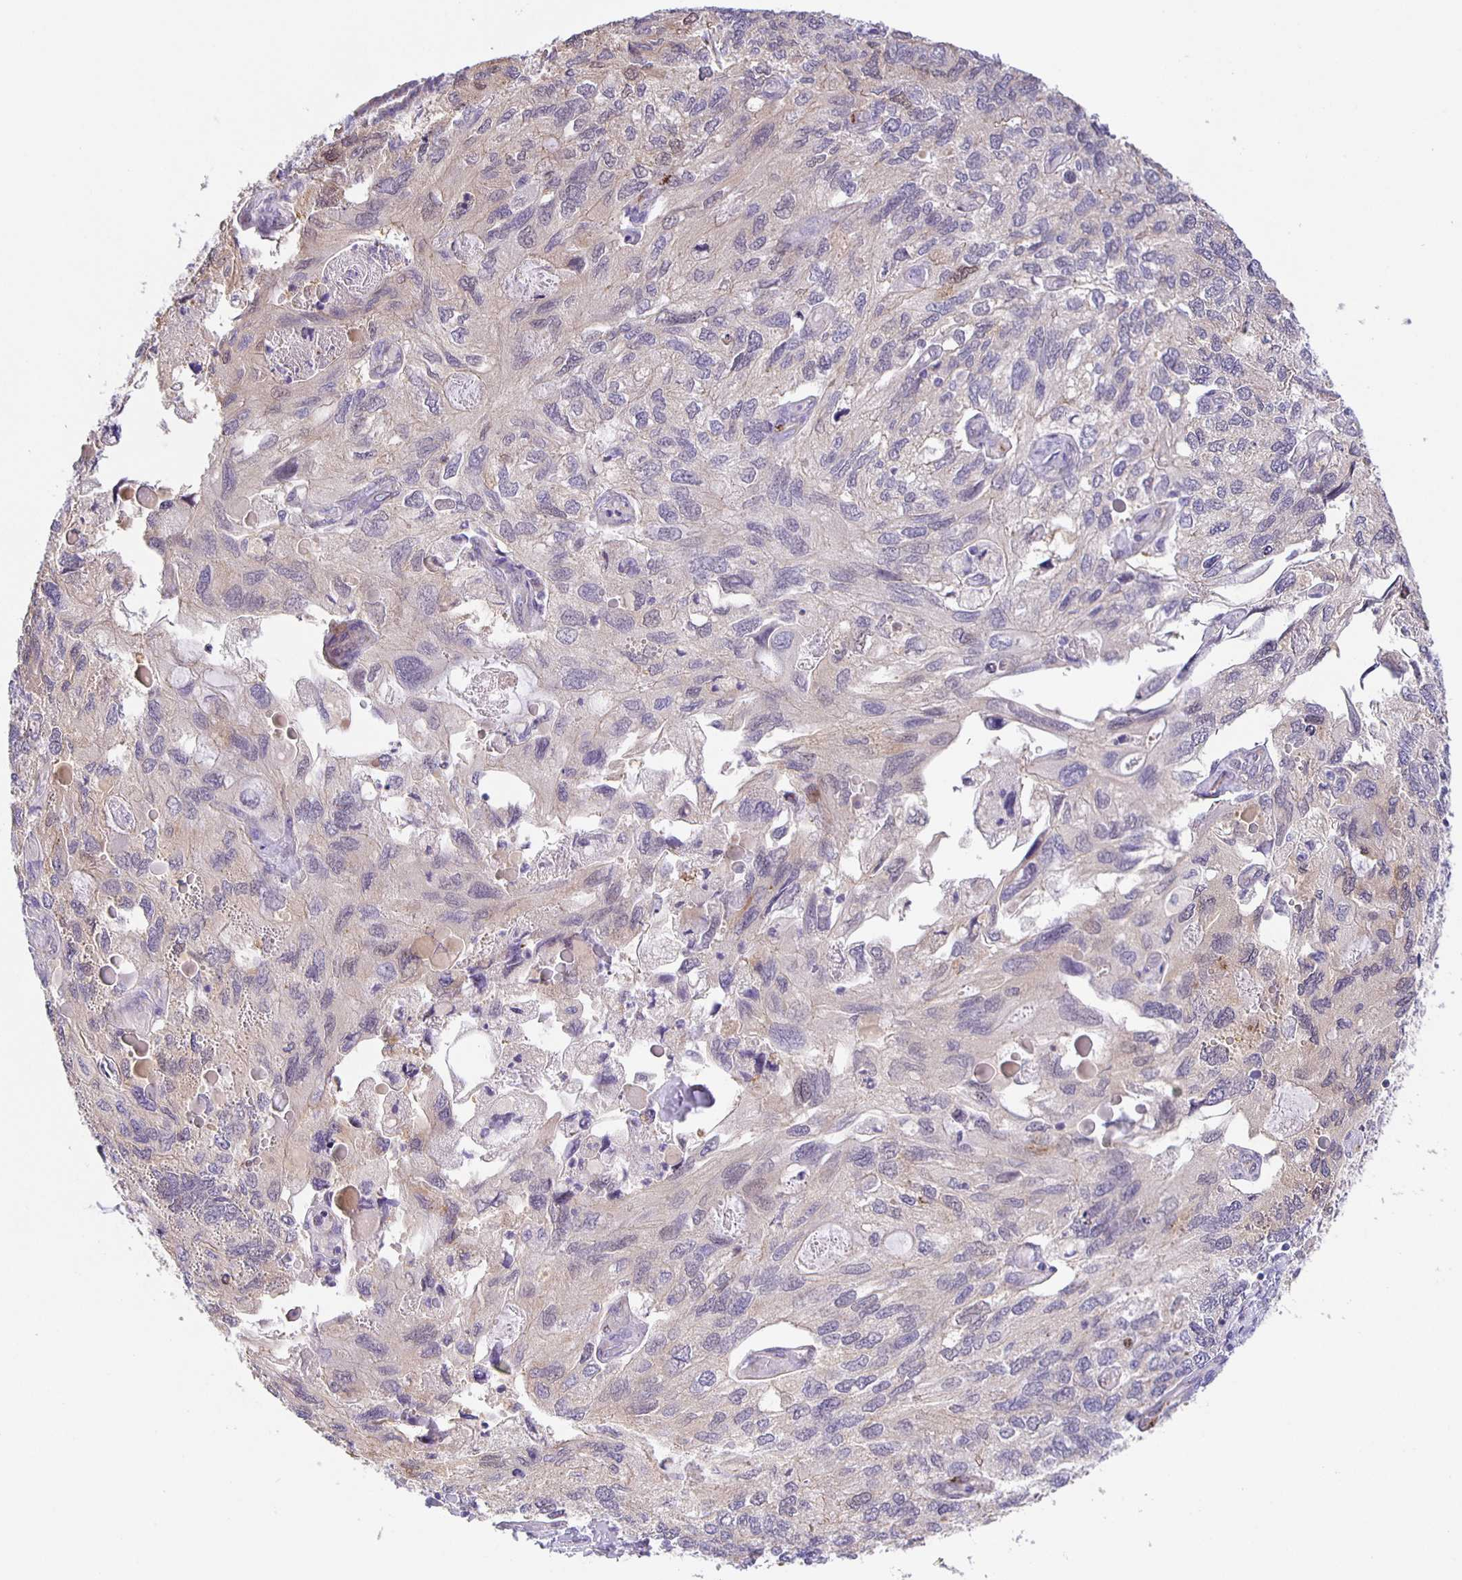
{"staining": {"intensity": "negative", "quantity": "none", "location": "none"}, "tissue": "endometrial cancer", "cell_type": "Tumor cells", "image_type": "cancer", "snomed": [{"axis": "morphology", "description": "Carcinoma, NOS"}, {"axis": "topography", "description": "Uterus"}], "caption": "Immunohistochemistry of human endometrial carcinoma exhibits no positivity in tumor cells. (Immunohistochemistry, brightfield microscopy, high magnification).", "gene": "JMJD4", "patient": {"sex": "female", "age": 76}}